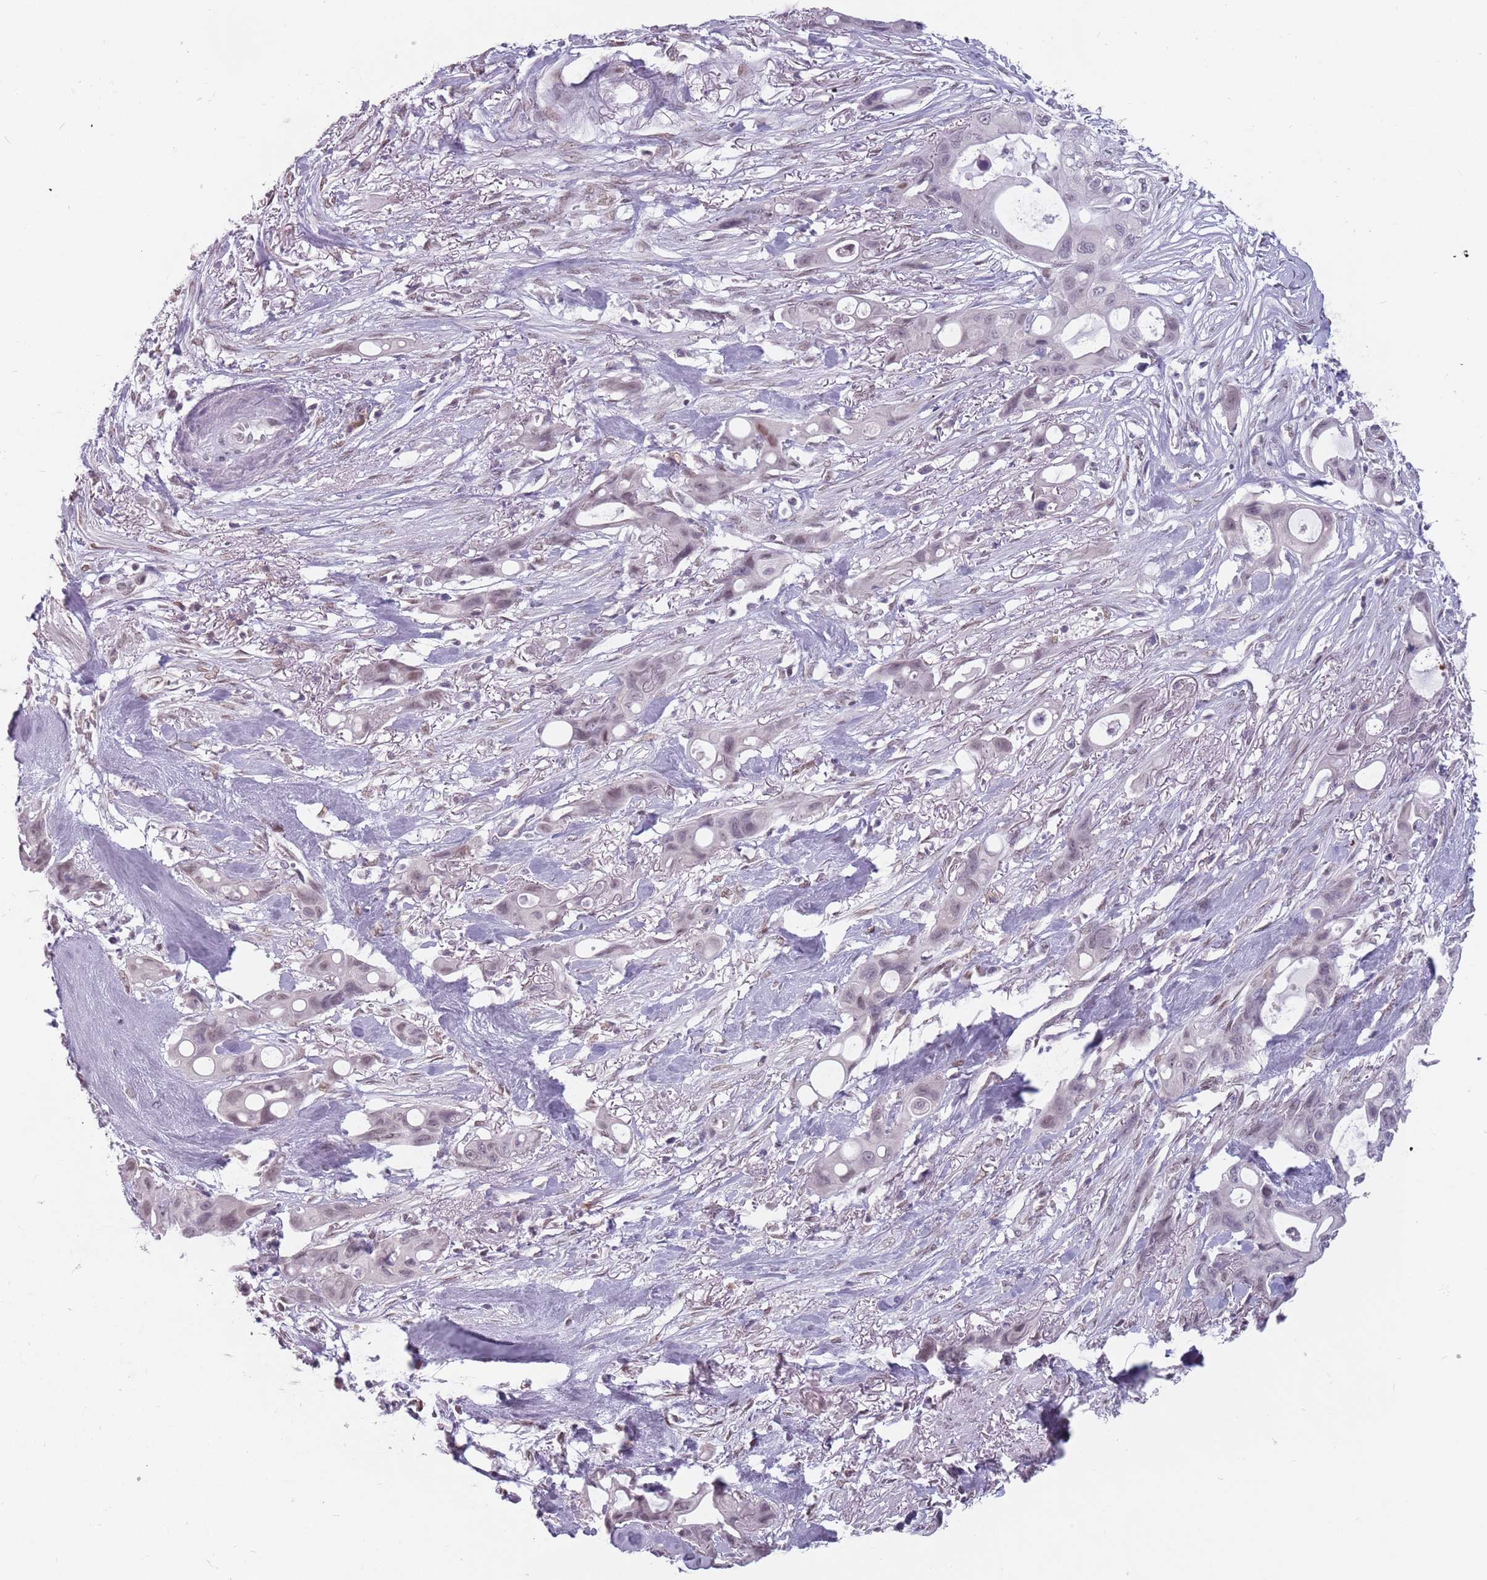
{"staining": {"intensity": "weak", "quantity": "<25%", "location": "nuclear"}, "tissue": "ovarian cancer", "cell_type": "Tumor cells", "image_type": "cancer", "snomed": [{"axis": "morphology", "description": "Cystadenocarcinoma, mucinous, NOS"}, {"axis": "topography", "description": "Ovary"}], "caption": "Immunohistochemistry (IHC) image of neoplastic tissue: human mucinous cystadenocarcinoma (ovarian) stained with DAB shows no significant protein expression in tumor cells.", "gene": "PTCHD1", "patient": {"sex": "female", "age": 70}}